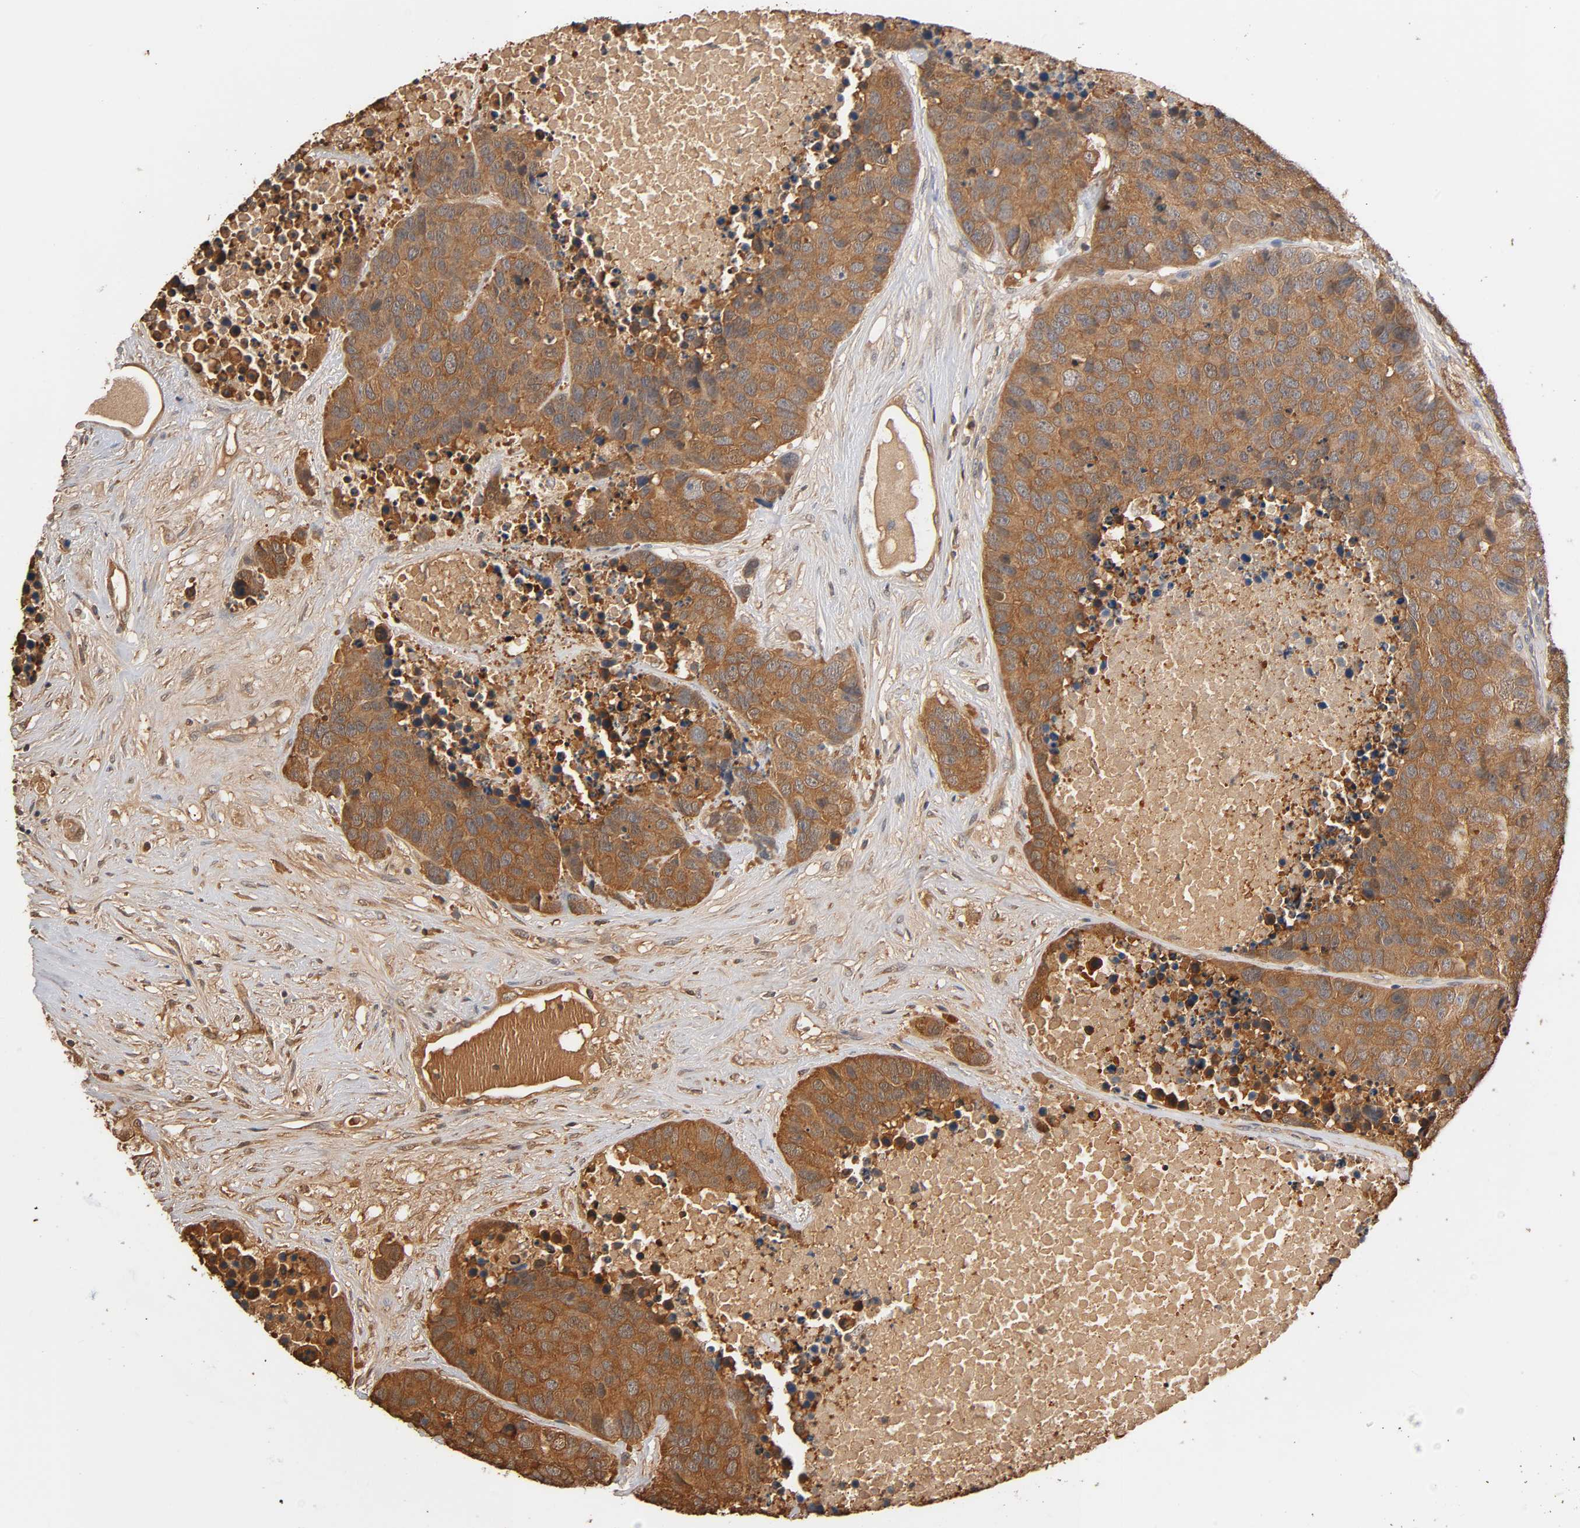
{"staining": {"intensity": "moderate", "quantity": ">75%", "location": "cytoplasmic/membranous"}, "tissue": "carcinoid", "cell_type": "Tumor cells", "image_type": "cancer", "snomed": [{"axis": "morphology", "description": "Carcinoid, malignant, NOS"}, {"axis": "topography", "description": "Lung"}], "caption": "Carcinoid tissue shows moderate cytoplasmic/membranous staining in approximately >75% of tumor cells Immunohistochemistry (ihc) stains the protein of interest in brown and the nuclei are stained blue.", "gene": "ALDOA", "patient": {"sex": "male", "age": 60}}